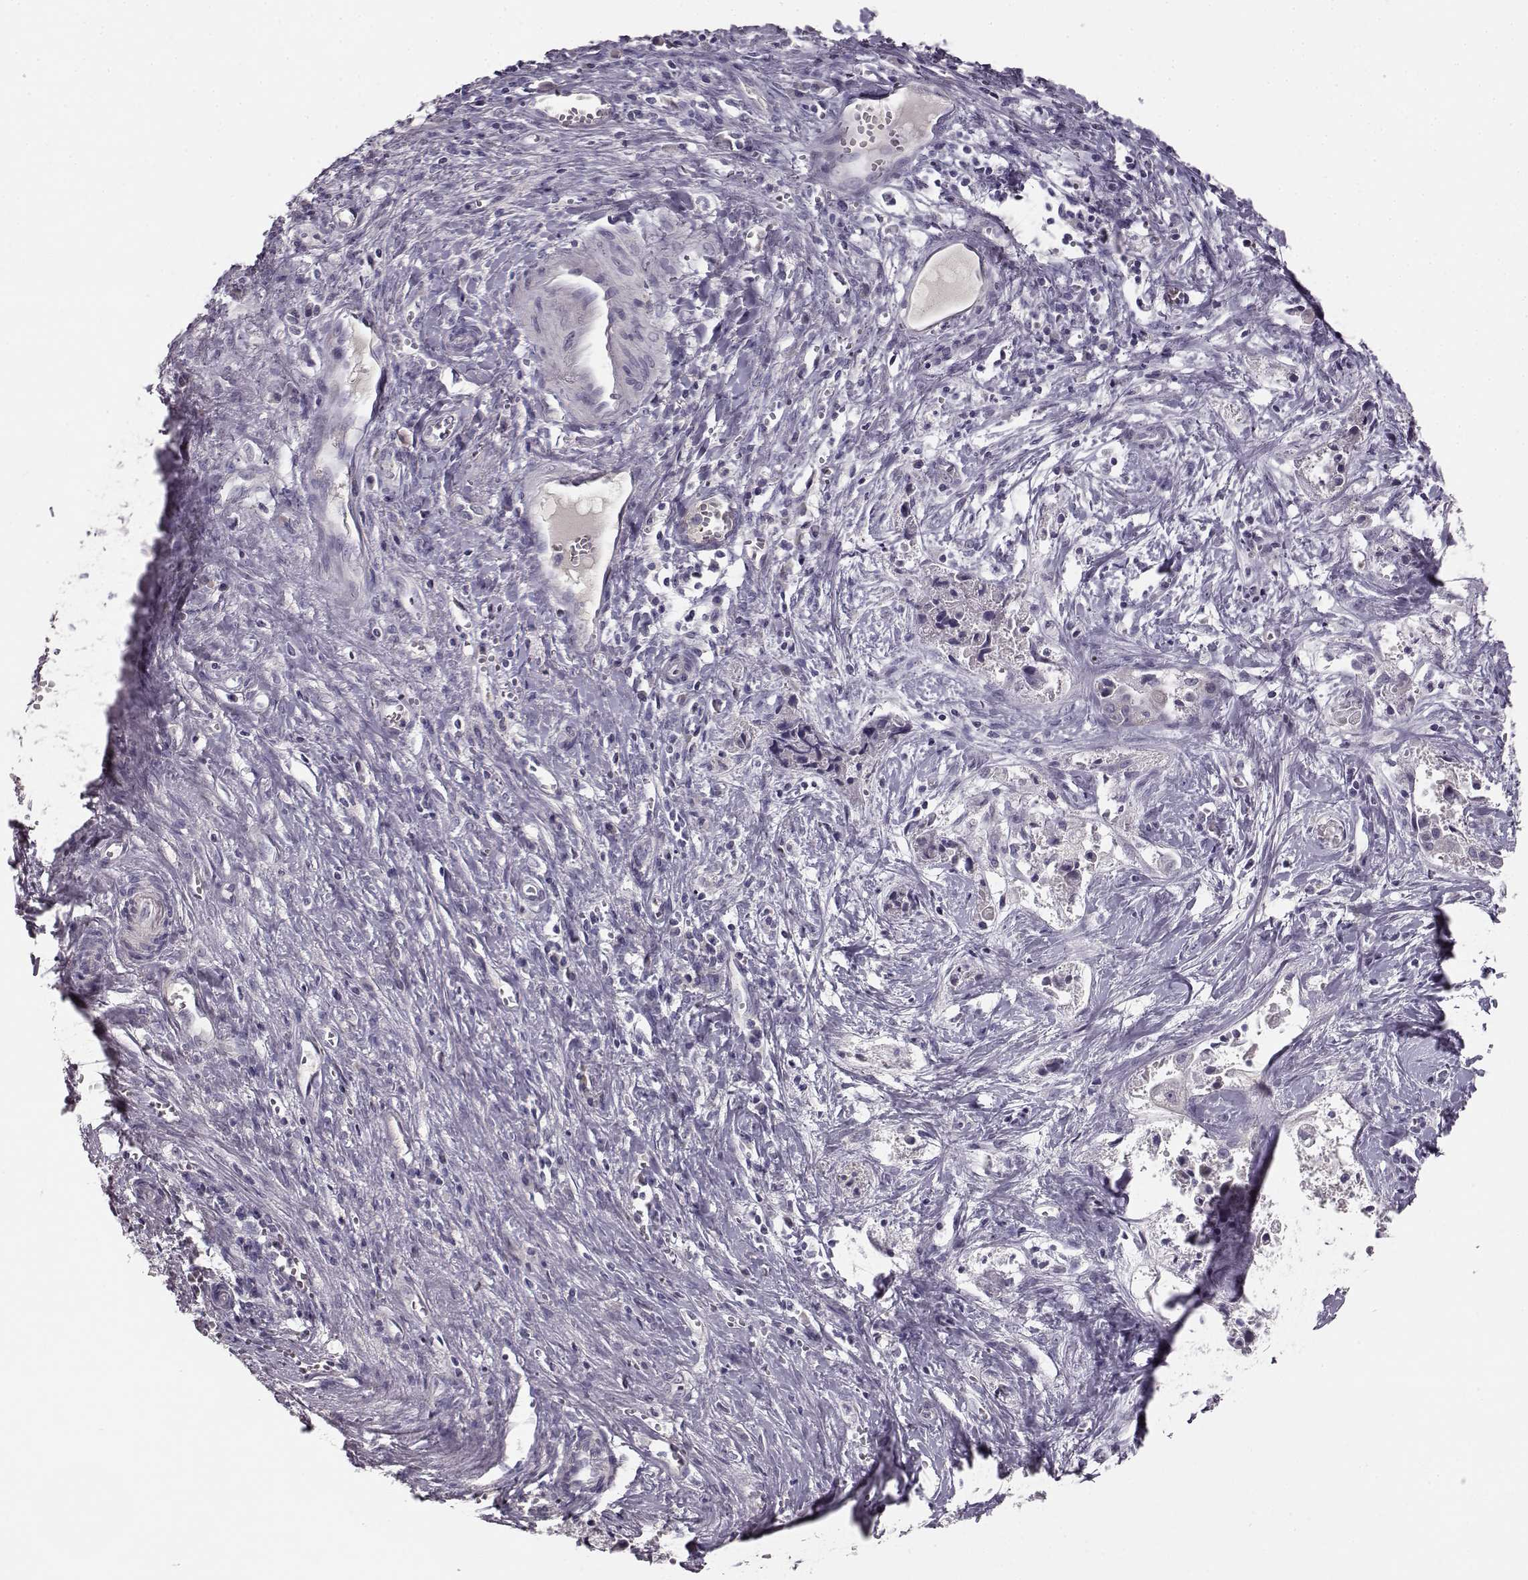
{"staining": {"intensity": "negative", "quantity": "none", "location": "none"}, "tissue": "liver cancer", "cell_type": "Tumor cells", "image_type": "cancer", "snomed": [{"axis": "morphology", "description": "Cholangiocarcinoma"}, {"axis": "topography", "description": "Liver"}], "caption": "High magnification brightfield microscopy of liver cancer (cholangiocarcinoma) stained with DAB (brown) and counterstained with hematoxylin (blue): tumor cells show no significant positivity.", "gene": "BFSP2", "patient": {"sex": "female", "age": 65}}